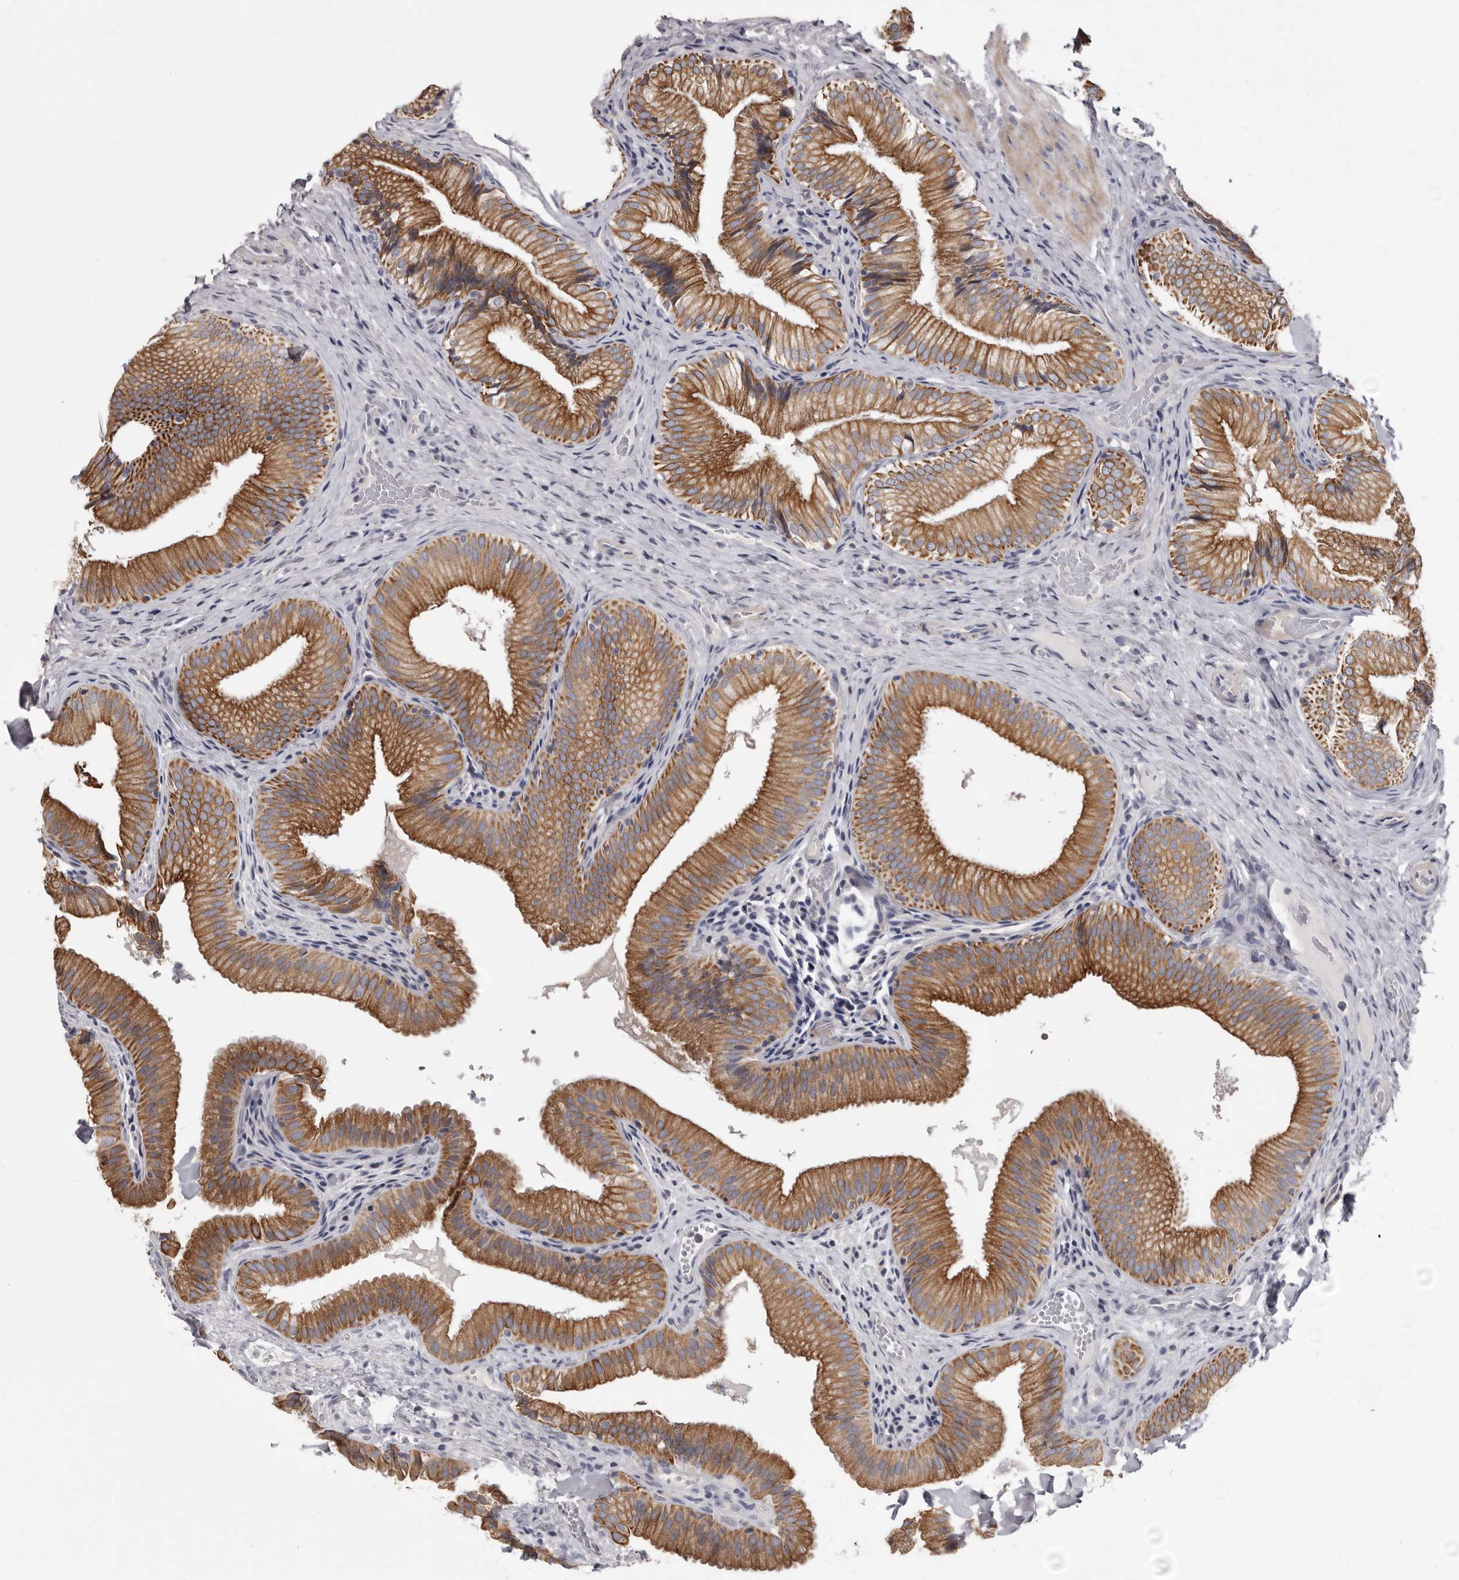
{"staining": {"intensity": "strong", "quantity": ">75%", "location": "cytoplasmic/membranous"}, "tissue": "gallbladder", "cell_type": "Glandular cells", "image_type": "normal", "snomed": [{"axis": "morphology", "description": "Normal tissue, NOS"}, {"axis": "topography", "description": "Gallbladder"}], "caption": "Unremarkable gallbladder exhibits strong cytoplasmic/membranous positivity in about >75% of glandular cells.", "gene": "LPAR6", "patient": {"sex": "female", "age": 30}}